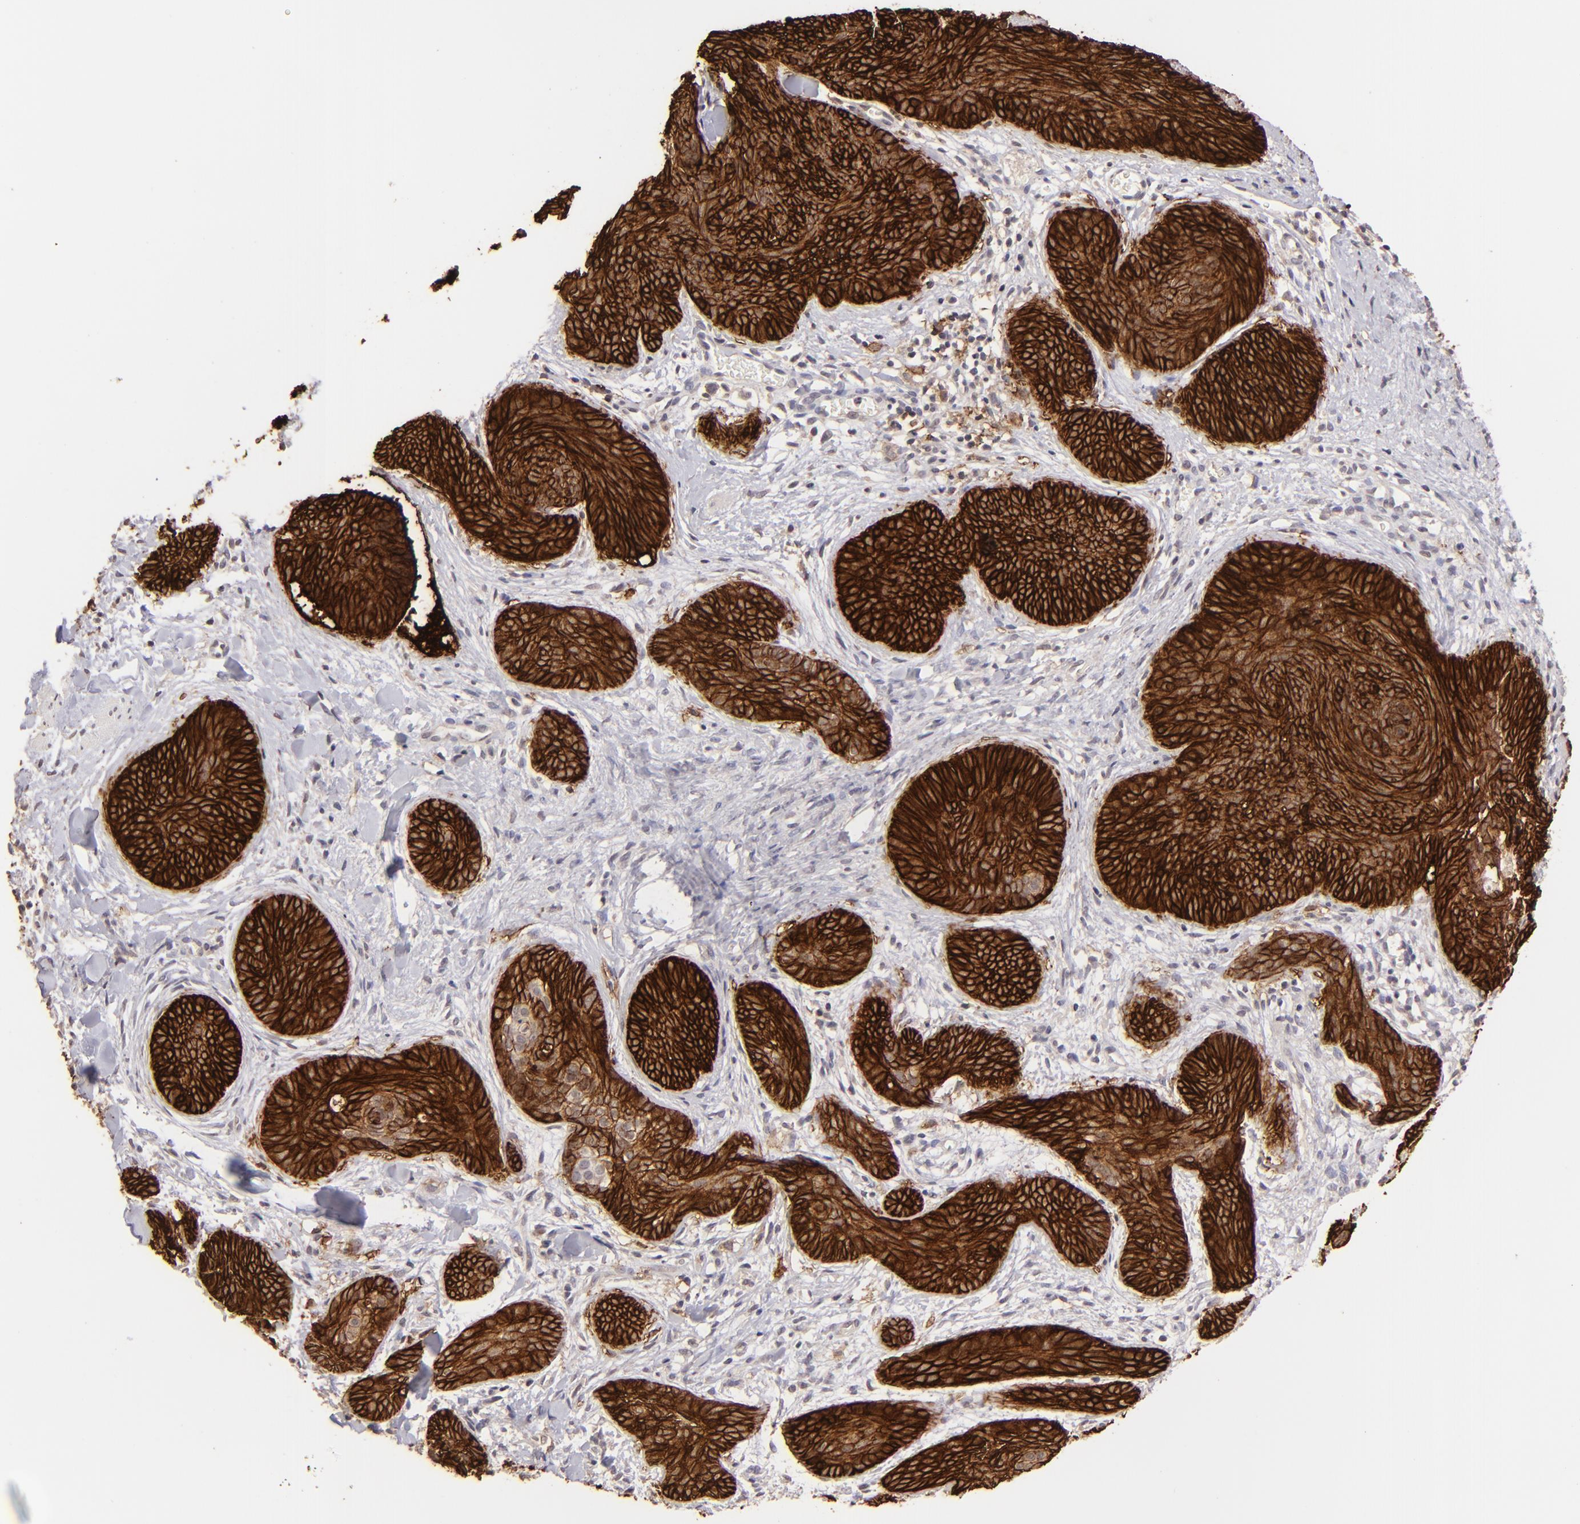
{"staining": {"intensity": "strong", "quantity": ">75%", "location": "cytoplasmic/membranous"}, "tissue": "skin cancer", "cell_type": "Tumor cells", "image_type": "cancer", "snomed": [{"axis": "morphology", "description": "Basal cell carcinoma"}, {"axis": "topography", "description": "Skin"}], "caption": "Skin basal cell carcinoma stained with a brown dye exhibits strong cytoplasmic/membranous positive staining in approximately >75% of tumor cells.", "gene": "CLDN1", "patient": {"sex": "female", "age": 81}}